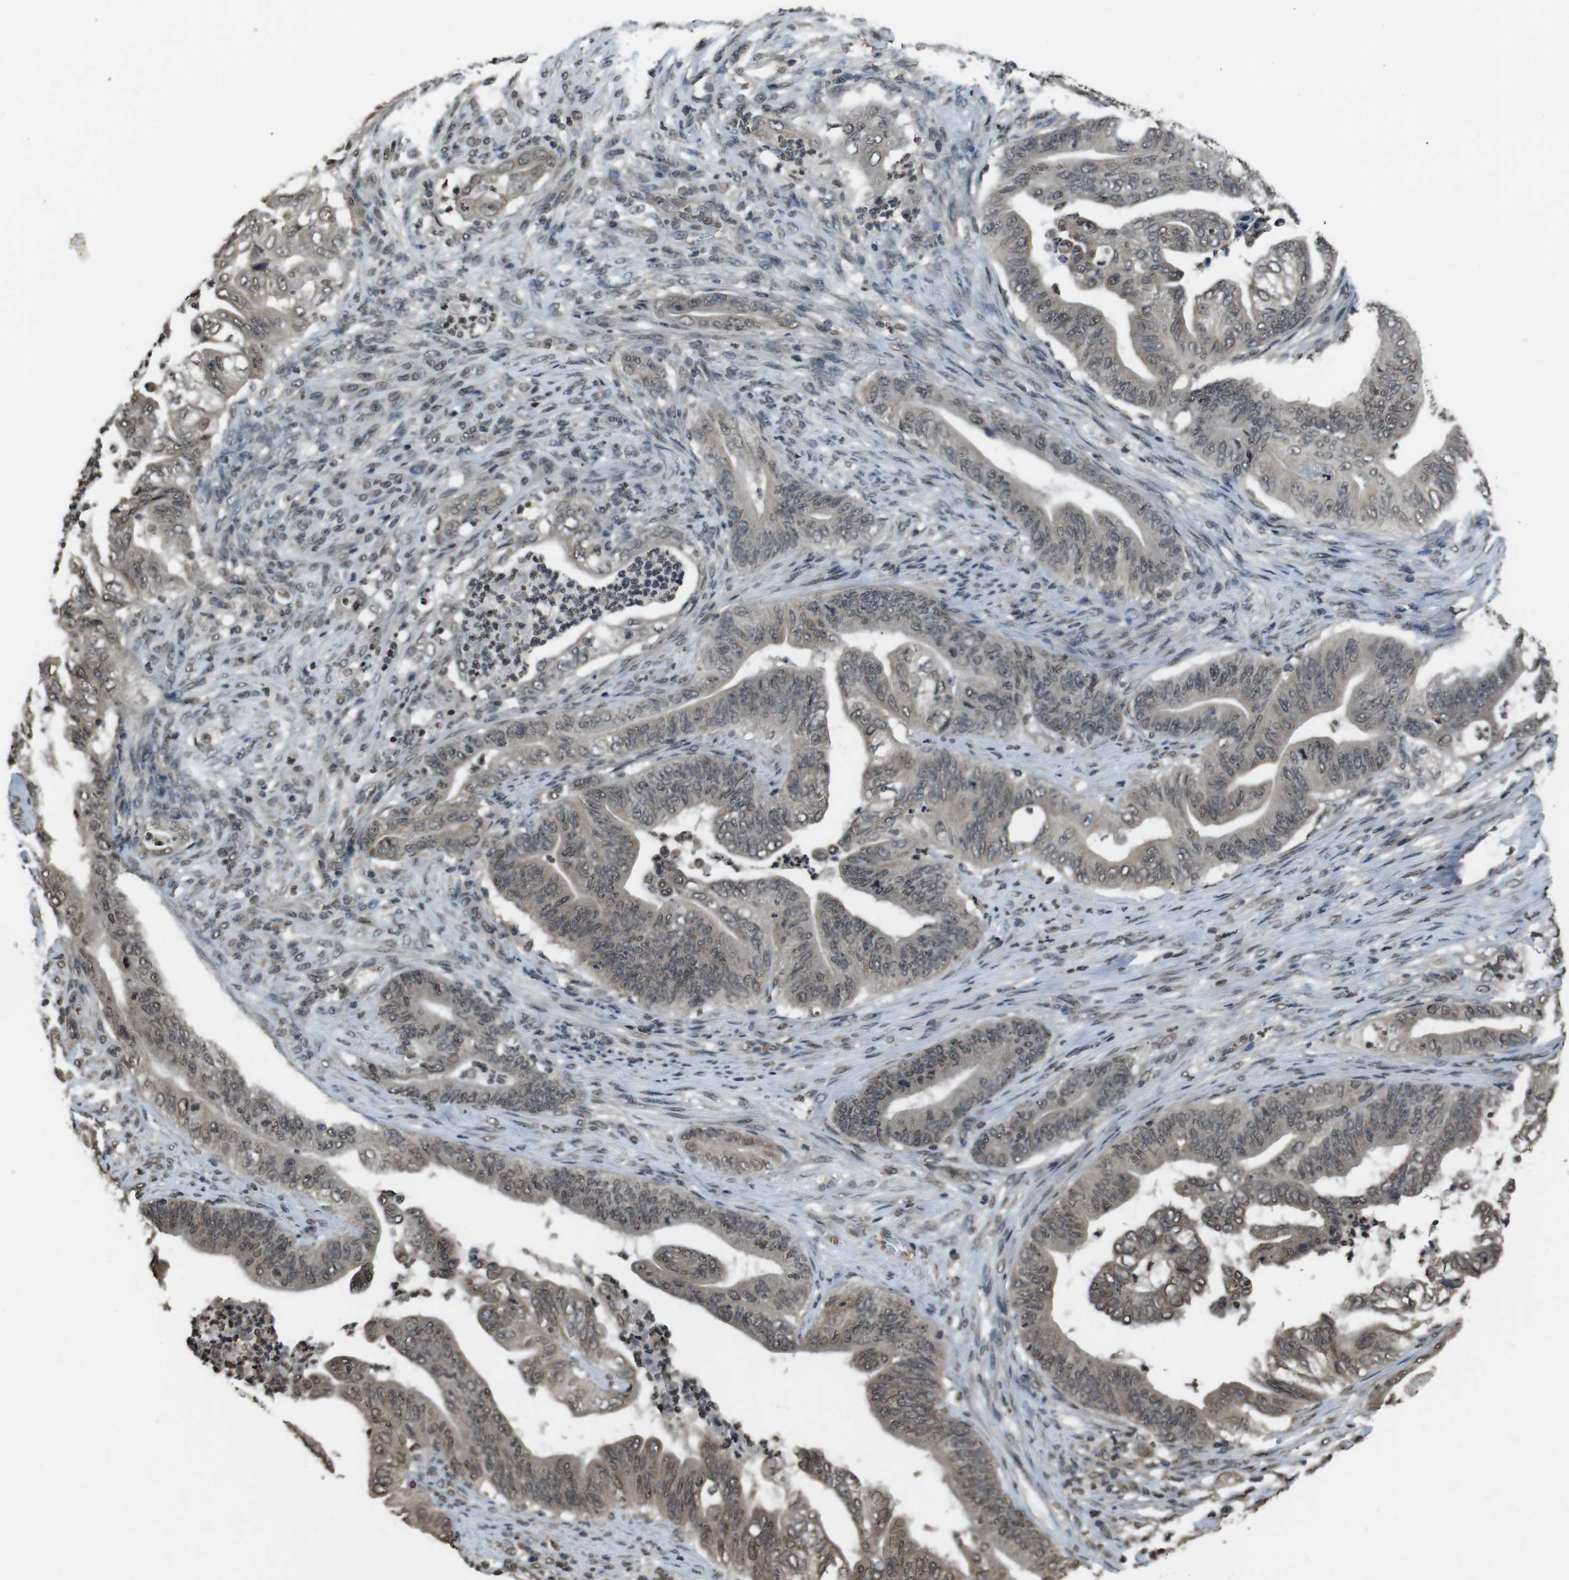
{"staining": {"intensity": "weak", "quantity": "<25%", "location": "nuclear"}, "tissue": "stomach cancer", "cell_type": "Tumor cells", "image_type": "cancer", "snomed": [{"axis": "morphology", "description": "Adenocarcinoma, NOS"}, {"axis": "topography", "description": "Stomach"}], "caption": "Tumor cells are negative for protein expression in human stomach cancer (adenocarcinoma).", "gene": "MAF", "patient": {"sex": "female", "age": 73}}